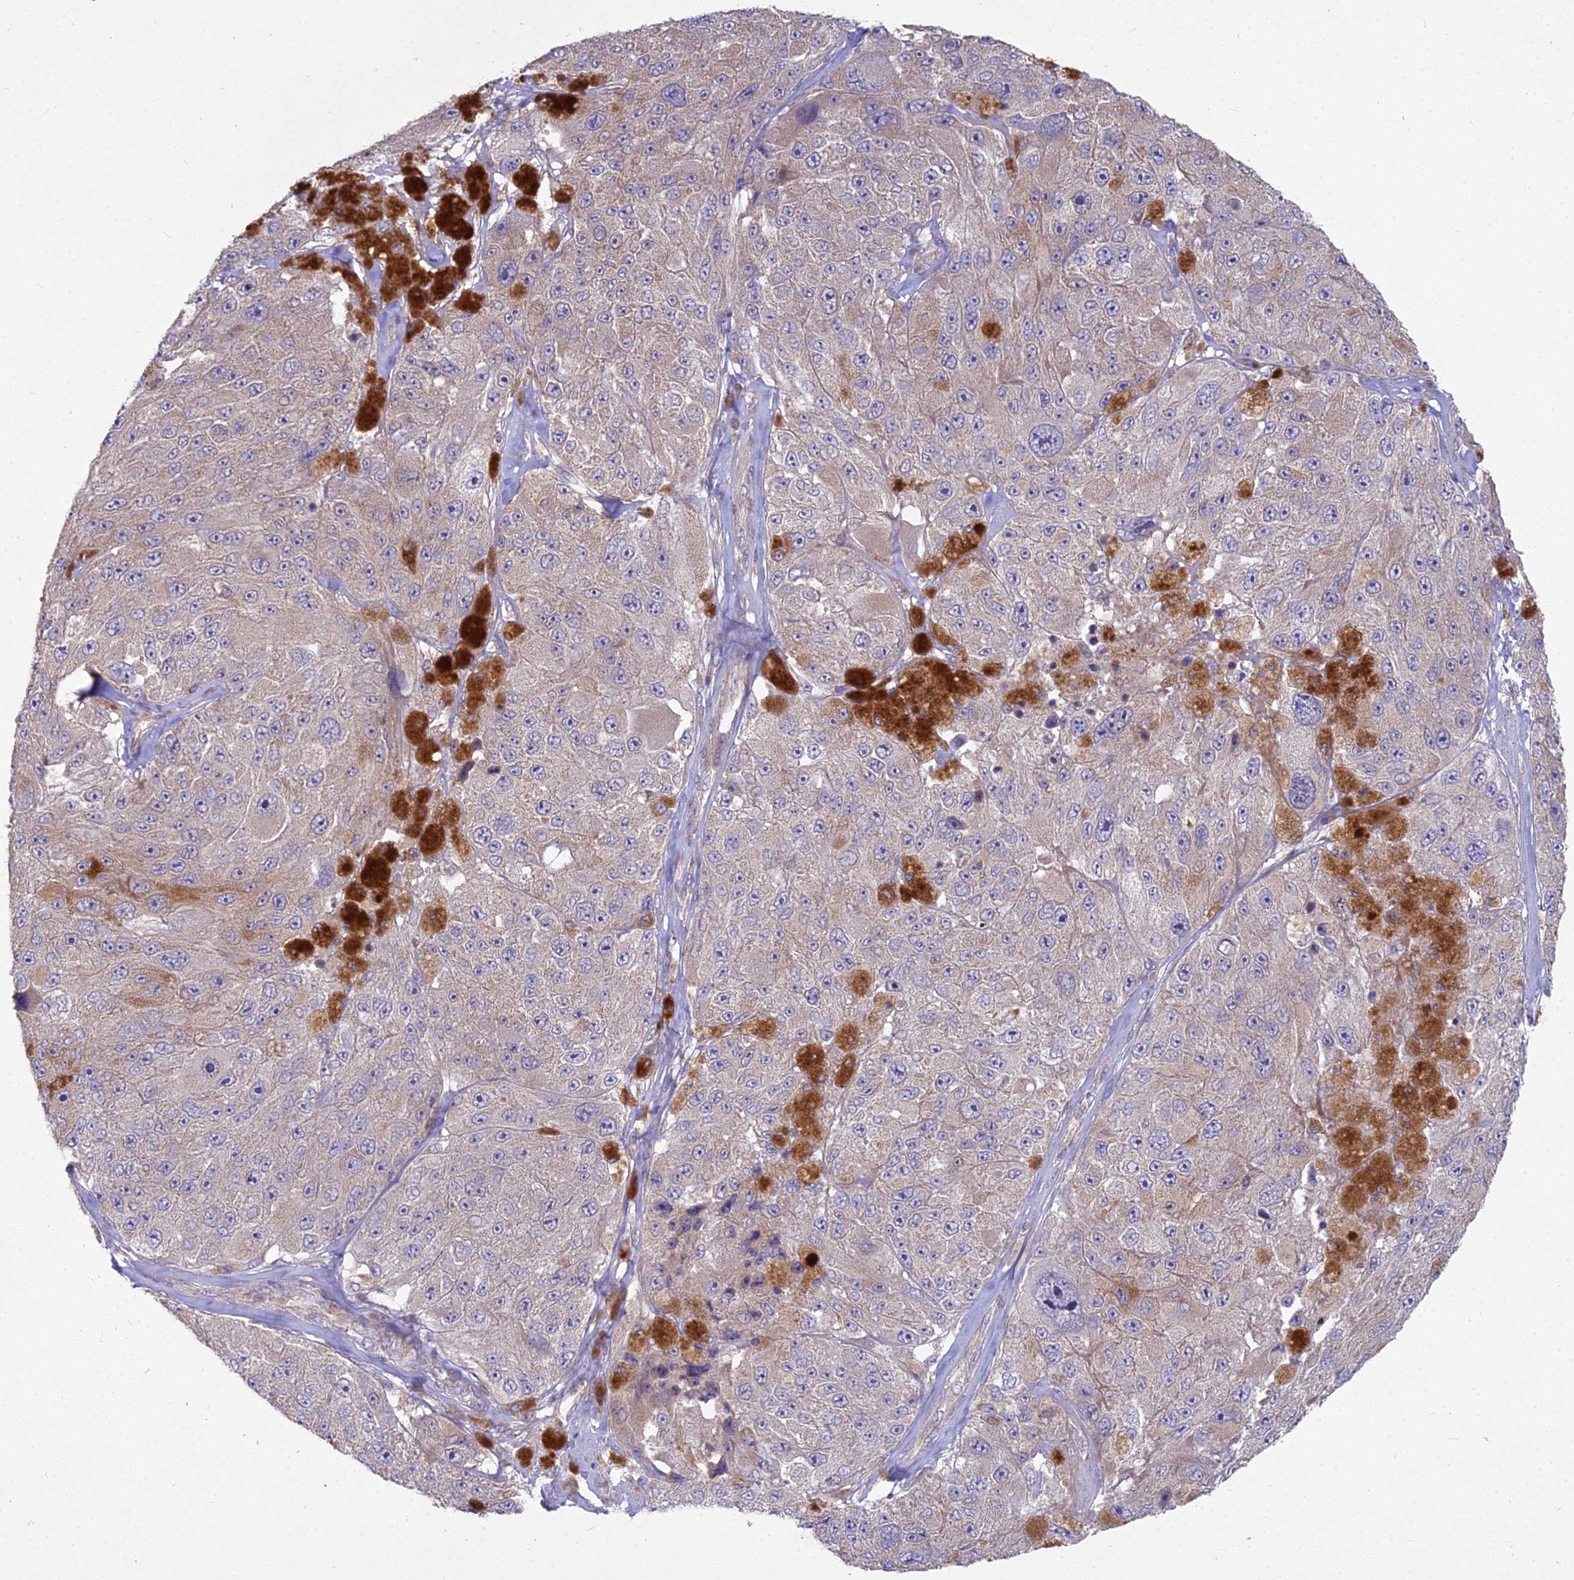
{"staining": {"intensity": "weak", "quantity": "25%-75%", "location": "cytoplasmic/membranous"}, "tissue": "melanoma", "cell_type": "Tumor cells", "image_type": "cancer", "snomed": [{"axis": "morphology", "description": "Malignant melanoma, Metastatic site"}, {"axis": "topography", "description": "Lymph node"}], "caption": "Protein staining exhibits weak cytoplasmic/membranous positivity in approximately 25%-75% of tumor cells in melanoma. The protein is stained brown, and the nuclei are stained in blue (DAB IHC with brightfield microscopy, high magnification).", "gene": "MICU2", "patient": {"sex": "male", "age": 62}}